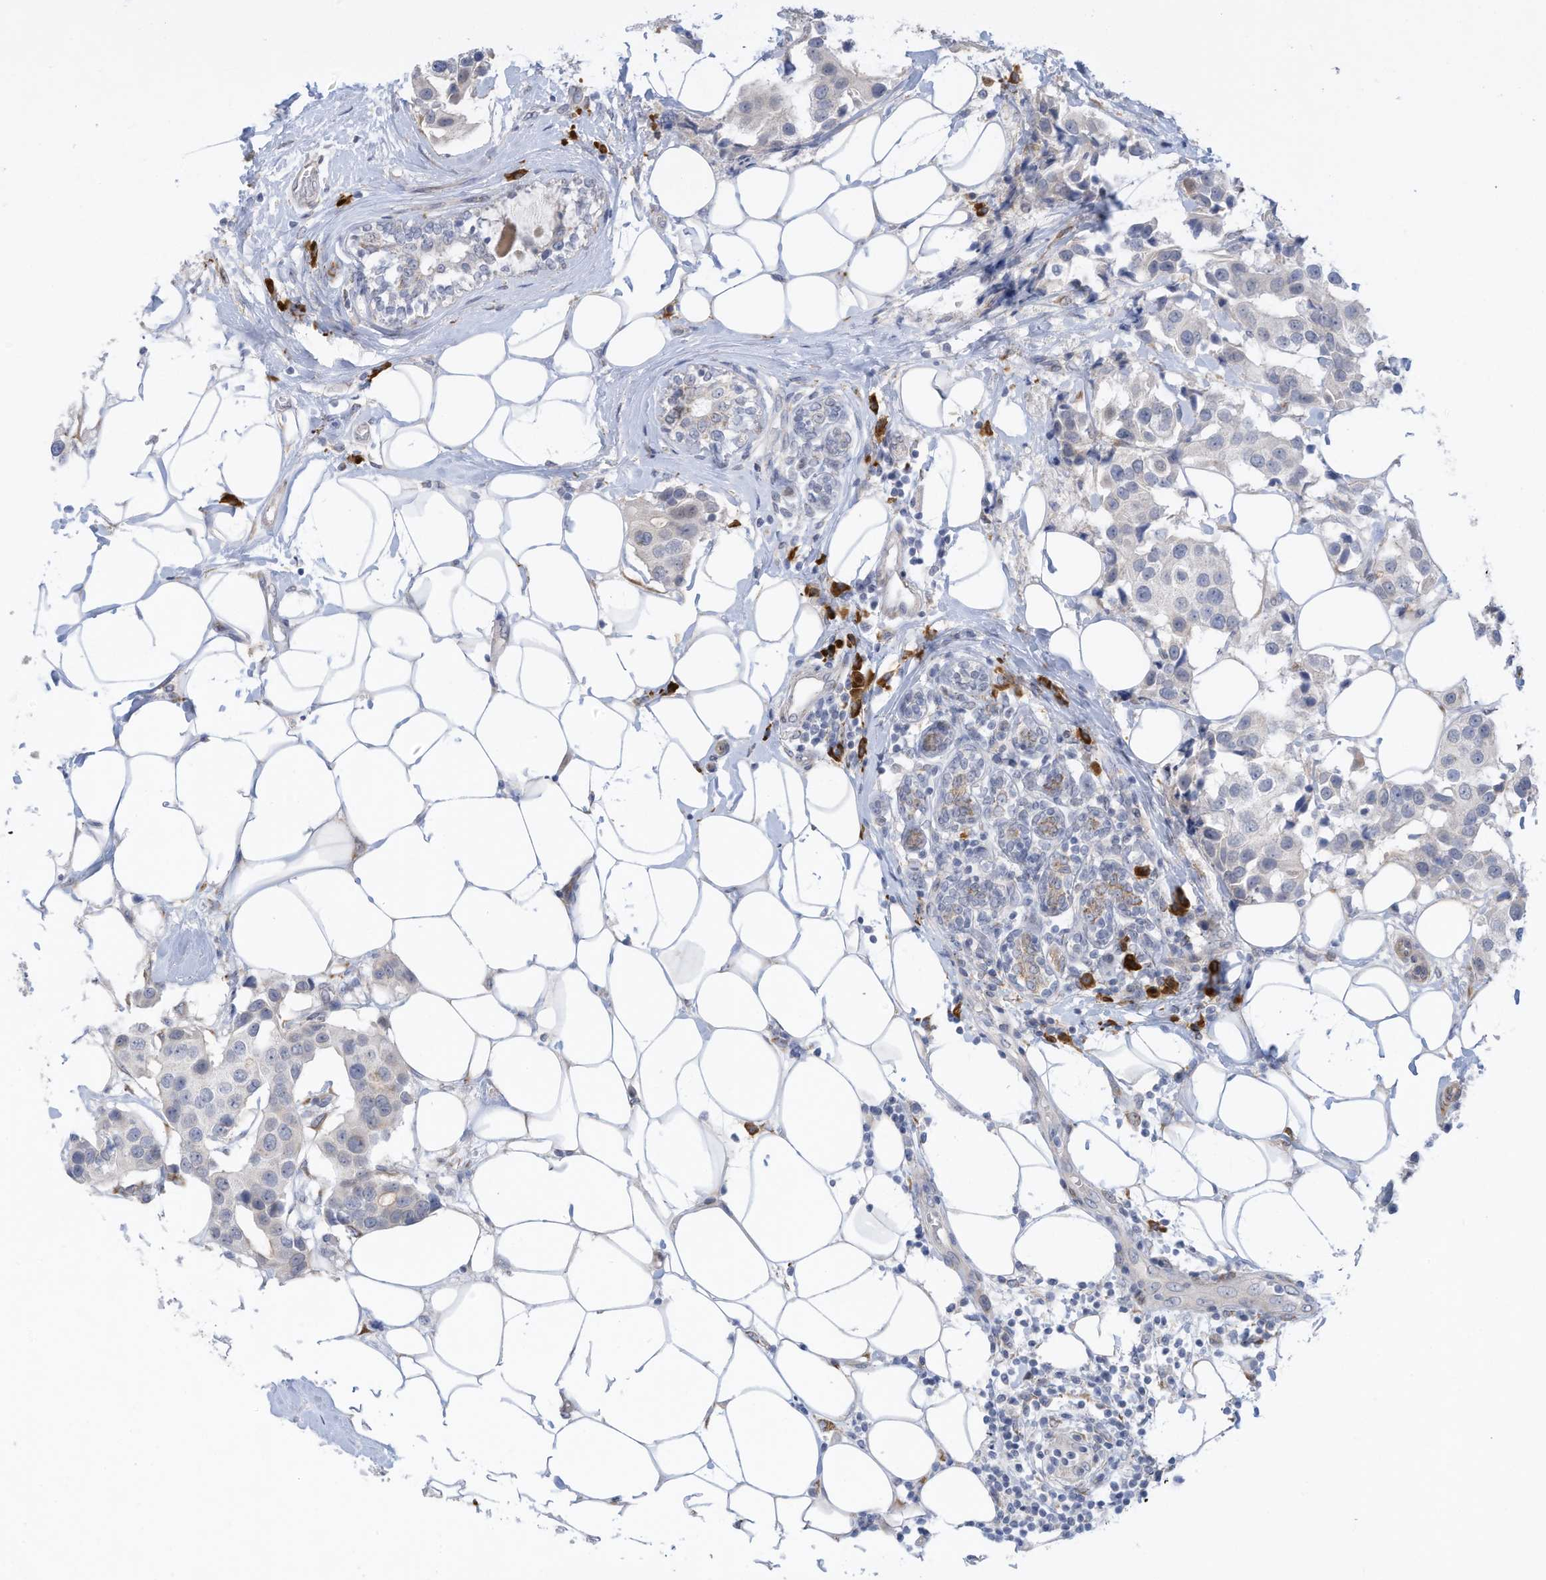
{"staining": {"intensity": "negative", "quantity": "none", "location": "none"}, "tissue": "breast cancer", "cell_type": "Tumor cells", "image_type": "cancer", "snomed": [{"axis": "morphology", "description": "Normal tissue, NOS"}, {"axis": "morphology", "description": "Duct carcinoma"}, {"axis": "topography", "description": "Breast"}], "caption": "Human breast intraductal carcinoma stained for a protein using immunohistochemistry reveals no staining in tumor cells.", "gene": "ZNF292", "patient": {"sex": "female", "age": 39}}